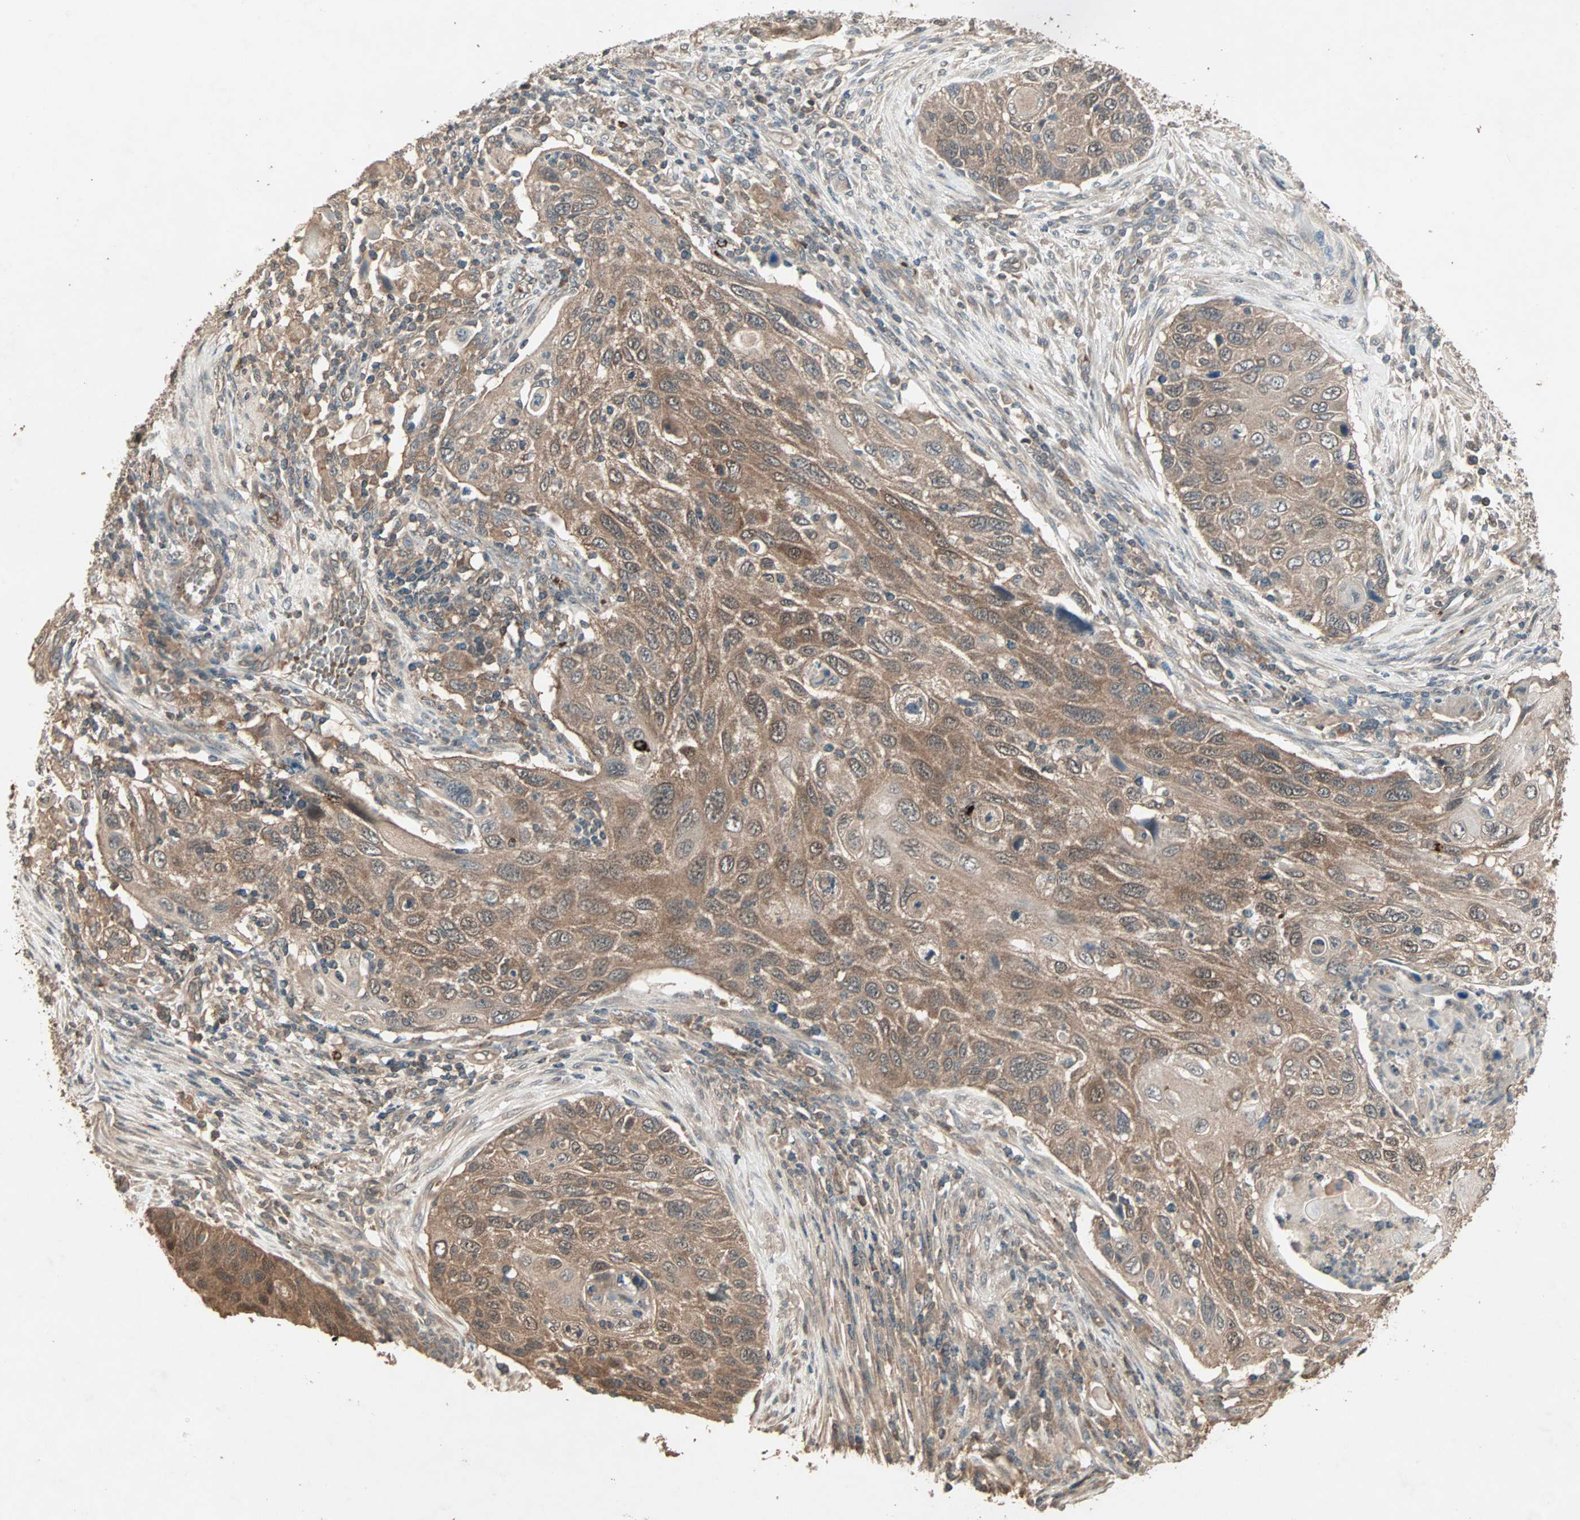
{"staining": {"intensity": "moderate", "quantity": ">75%", "location": "cytoplasmic/membranous"}, "tissue": "cervical cancer", "cell_type": "Tumor cells", "image_type": "cancer", "snomed": [{"axis": "morphology", "description": "Squamous cell carcinoma, NOS"}, {"axis": "topography", "description": "Cervix"}], "caption": "The image demonstrates a brown stain indicating the presence of a protein in the cytoplasmic/membranous of tumor cells in cervical squamous cell carcinoma.", "gene": "UBAC1", "patient": {"sex": "female", "age": 70}}